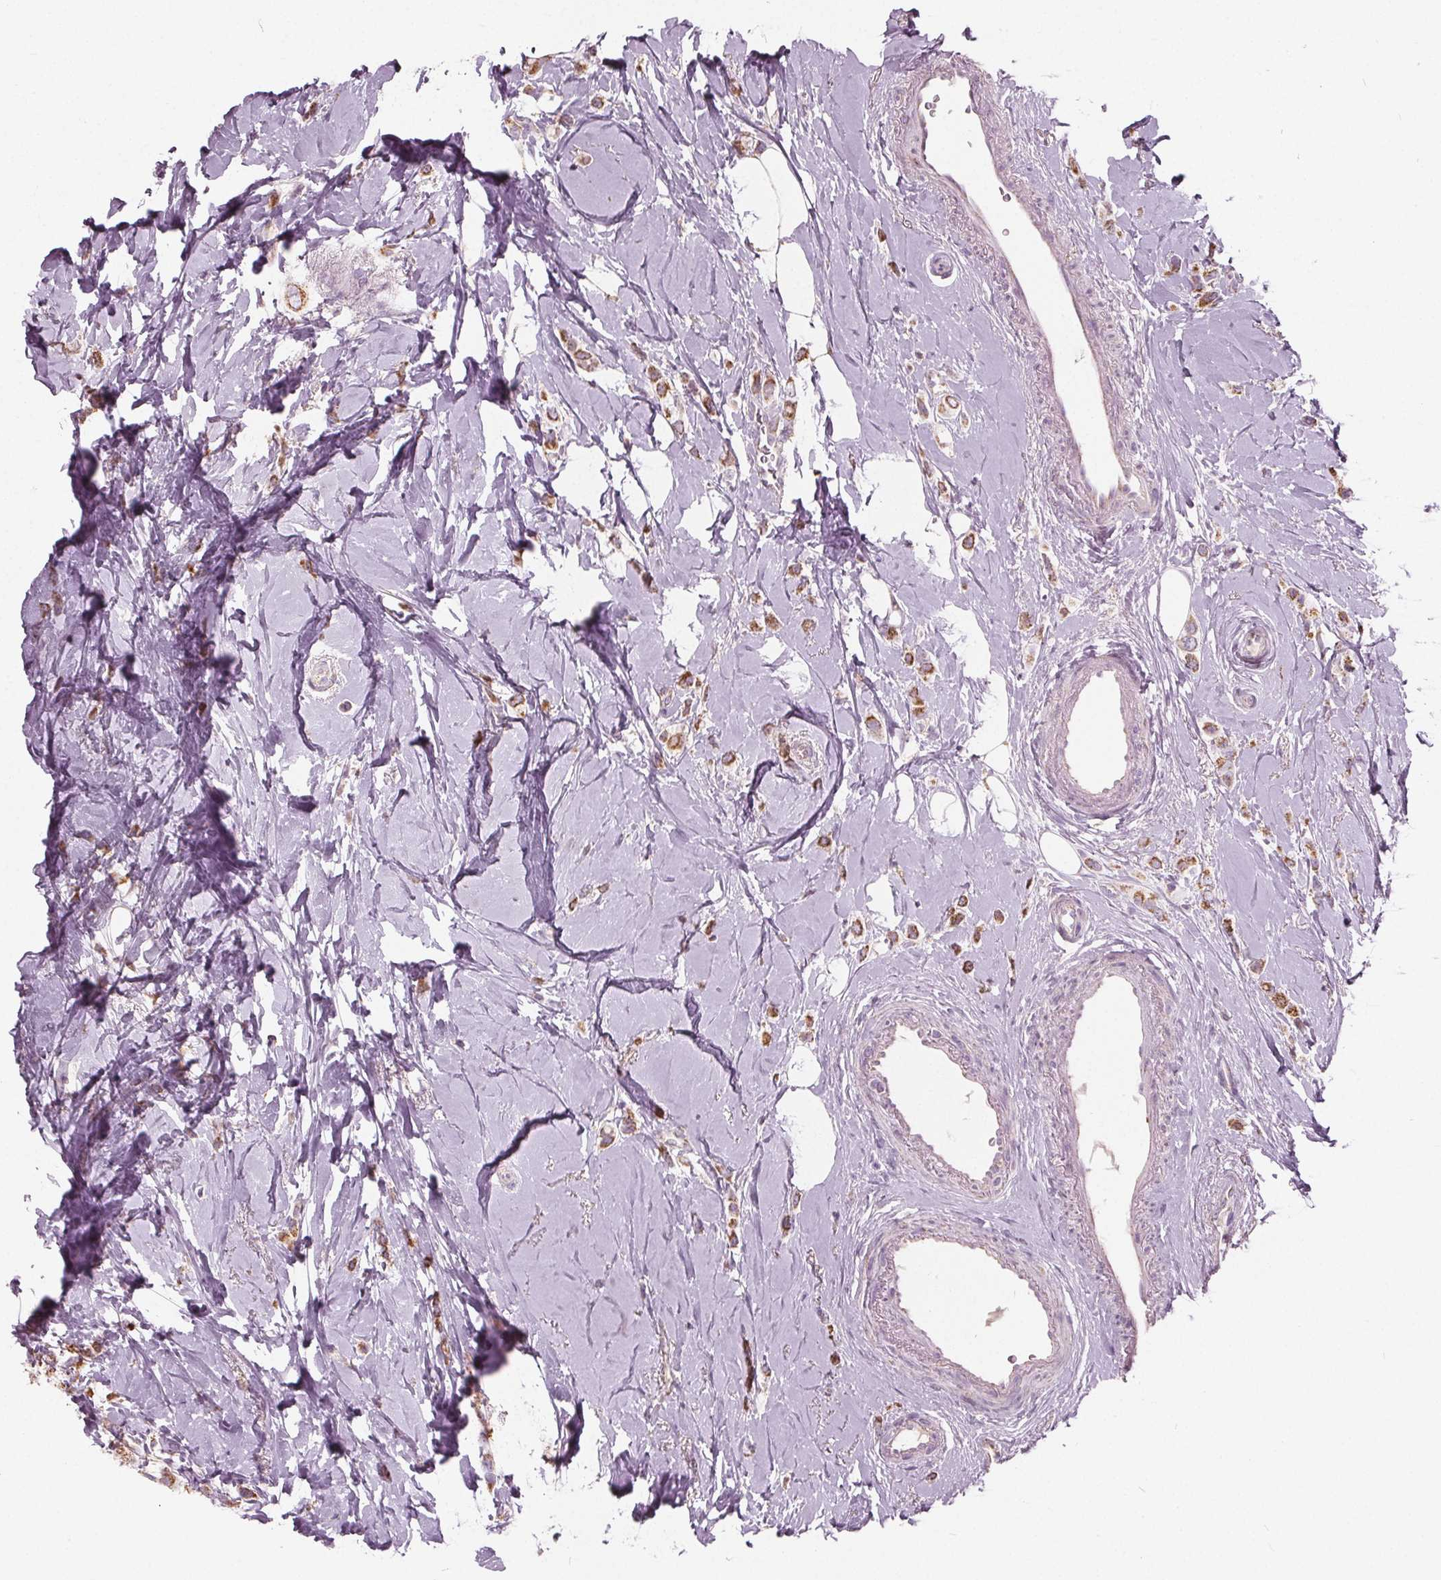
{"staining": {"intensity": "moderate", "quantity": ">75%", "location": "cytoplasmic/membranous"}, "tissue": "breast cancer", "cell_type": "Tumor cells", "image_type": "cancer", "snomed": [{"axis": "morphology", "description": "Lobular carcinoma"}, {"axis": "topography", "description": "Breast"}], "caption": "IHC histopathology image of human lobular carcinoma (breast) stained for a protein (brown), which demonstrates medium levels of moderate cytoplasmic/membranous expression in approximately >75% of tumor cells.", "gene": "ECI2", "patient": {"sex": "female", "age": 66}}